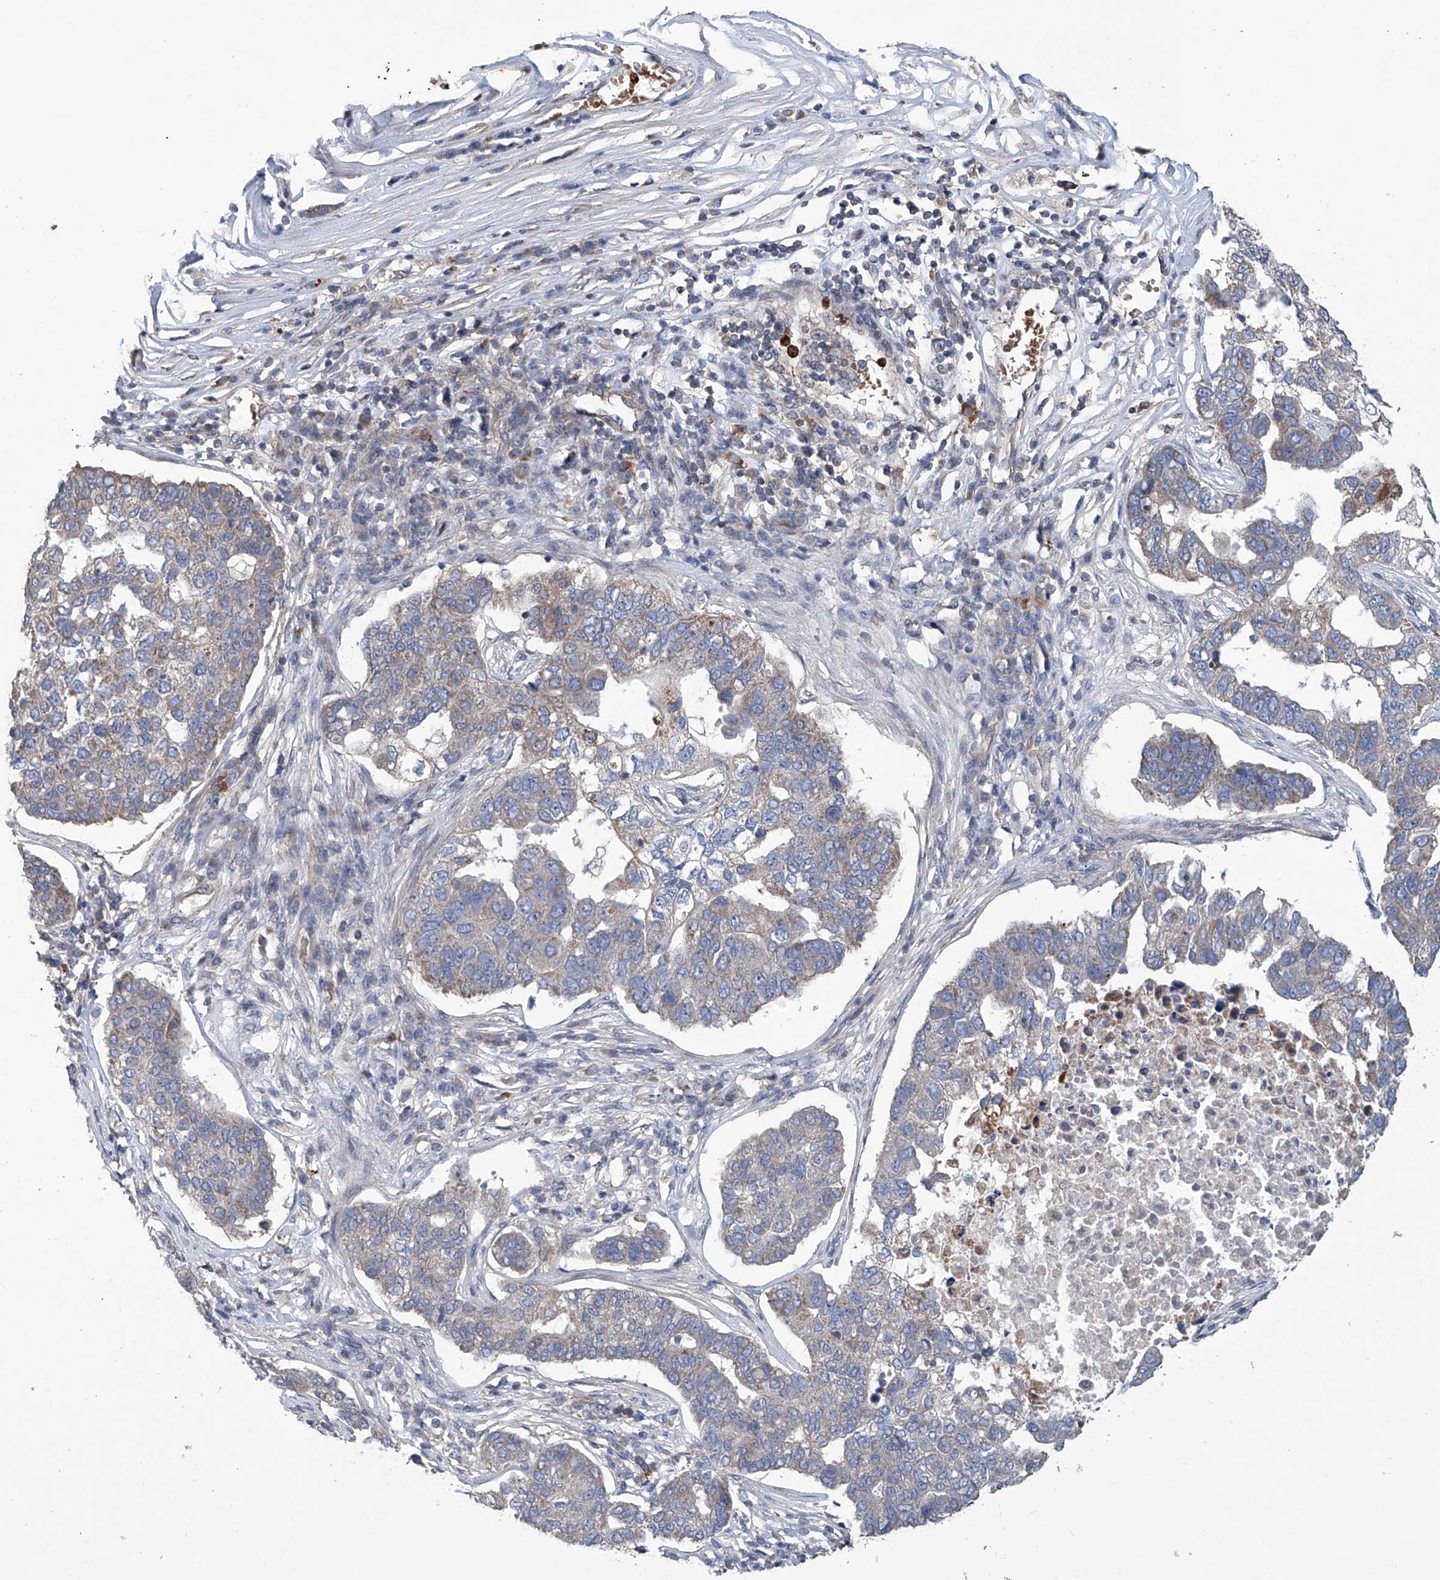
{"staining": {"intensity": "negative", "quantity": "none", "location": "none"}, "tissue": "pancreatic cancer", "cell_type": "Tumor cells", "image_type": "cancer", "snomed": [{"axis": "morphology", "description": "Adenocarcinoma, NOS"}, {"axis": "topography", "description": "Pancreas"}], "caption": "Immunohistochemical staining of adenocarcinoma (pancreatic) displays no significant positivity in tumor cells.", "gene": "EIF2D", "patient": {"sex": "female", "age": 61}}